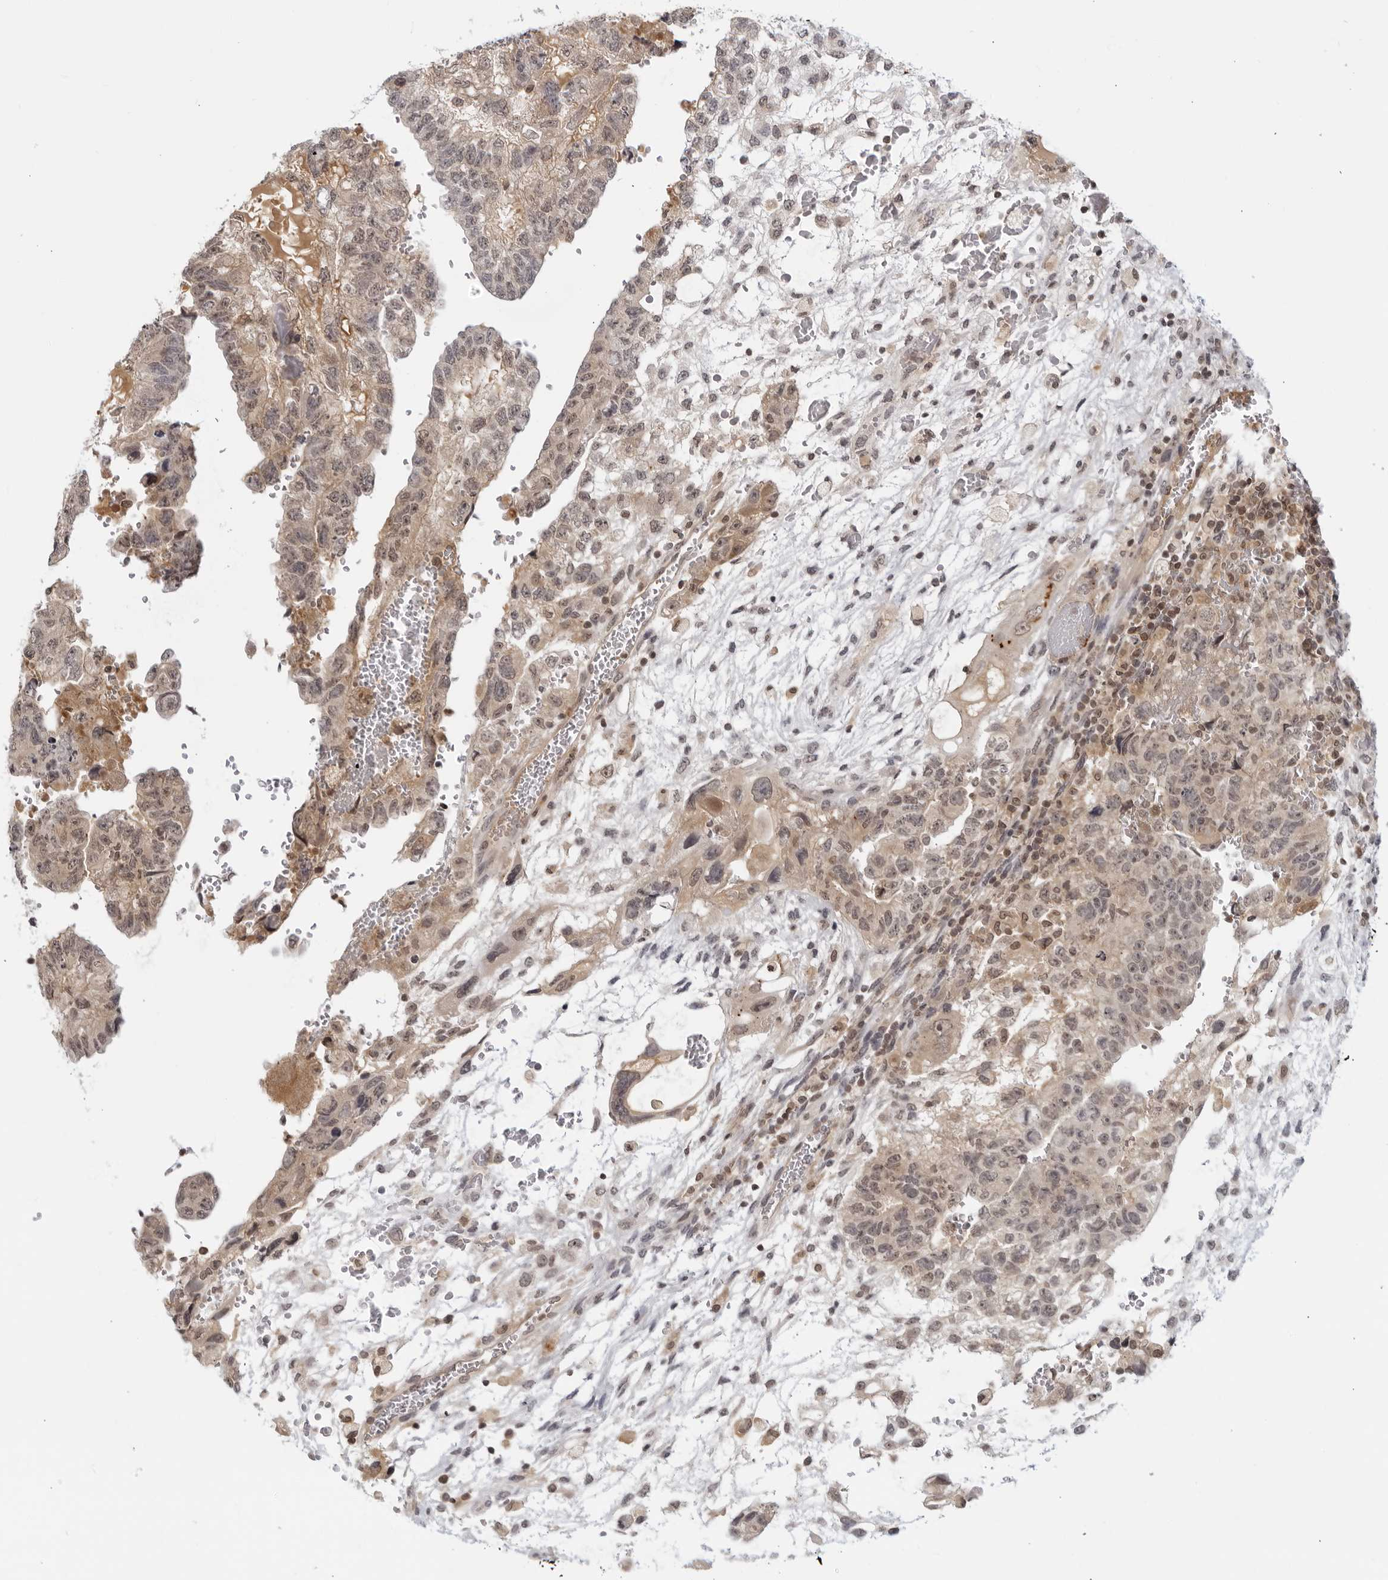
{"staining": {"intensity": "weak", "quantity": "25%-75%", "location": "cytoplasmic/membranous,nuclear"}, "tissue": "testis cancer", "cell_type": "Tumor cells", "image_type": "cancer", "snomed": [{"axis": "morphology", "description": "Carcinoma, Embryonal, NOS"}, {"axis": "topography", "description": "Testis"}], "caption": "Immunohistochemical staining of human embryonal carcinoma (testis) exhibits low levels of weak cytoplasmic/membranous and nuclear protein staining in approximately 25%-75% of tumor cells.", "gene": "CC2D1B", "patient": {"sex": "male", "age": 36}}